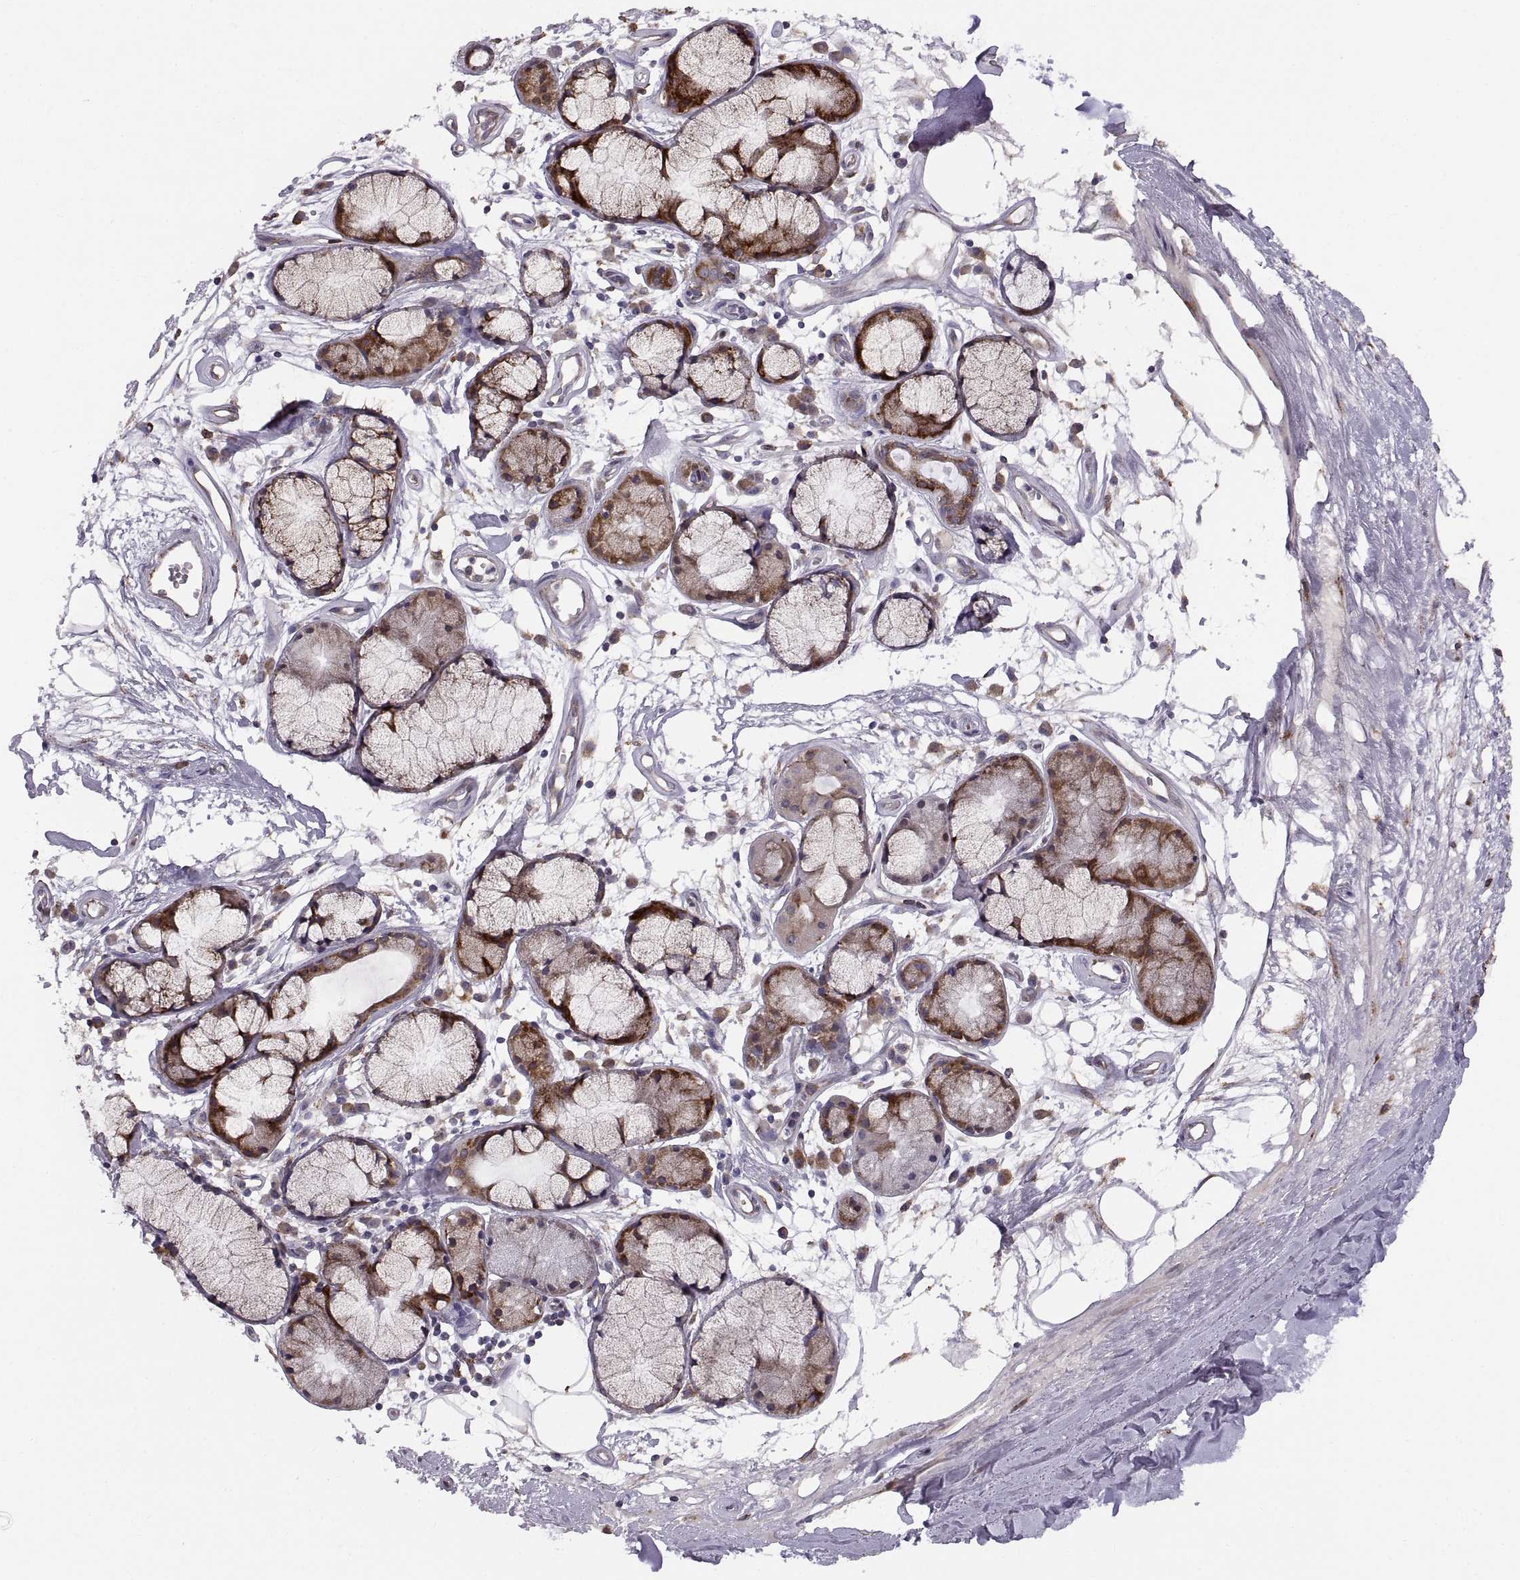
{"staining": {"intensity": "negative", "quantity": "none", "location": "none"}, "tissue": "adipose tissue", "cell_type": "Adipocytes", "image_type": "normal", "snomed": [{"axis": "morphology", "description": "Normal tissue, NOS"}, {"axis": "morphology", "description": "Squamous cell carcinoma, NOS"}, {"axis": "topography", "description": "Cartilage tissue"}, {"axis": "topography", "description": "Lung"}], "caption": "The immunohistochemistry photomicrograph has no significant positivity in adipocytes of adipose tissue. The staining is performed using DAB brown chromogen with nuclei counter-stained in using hematoxylin.", "gene": "PLEKHB2", "patient": {"sex": "male", "age": 66}}